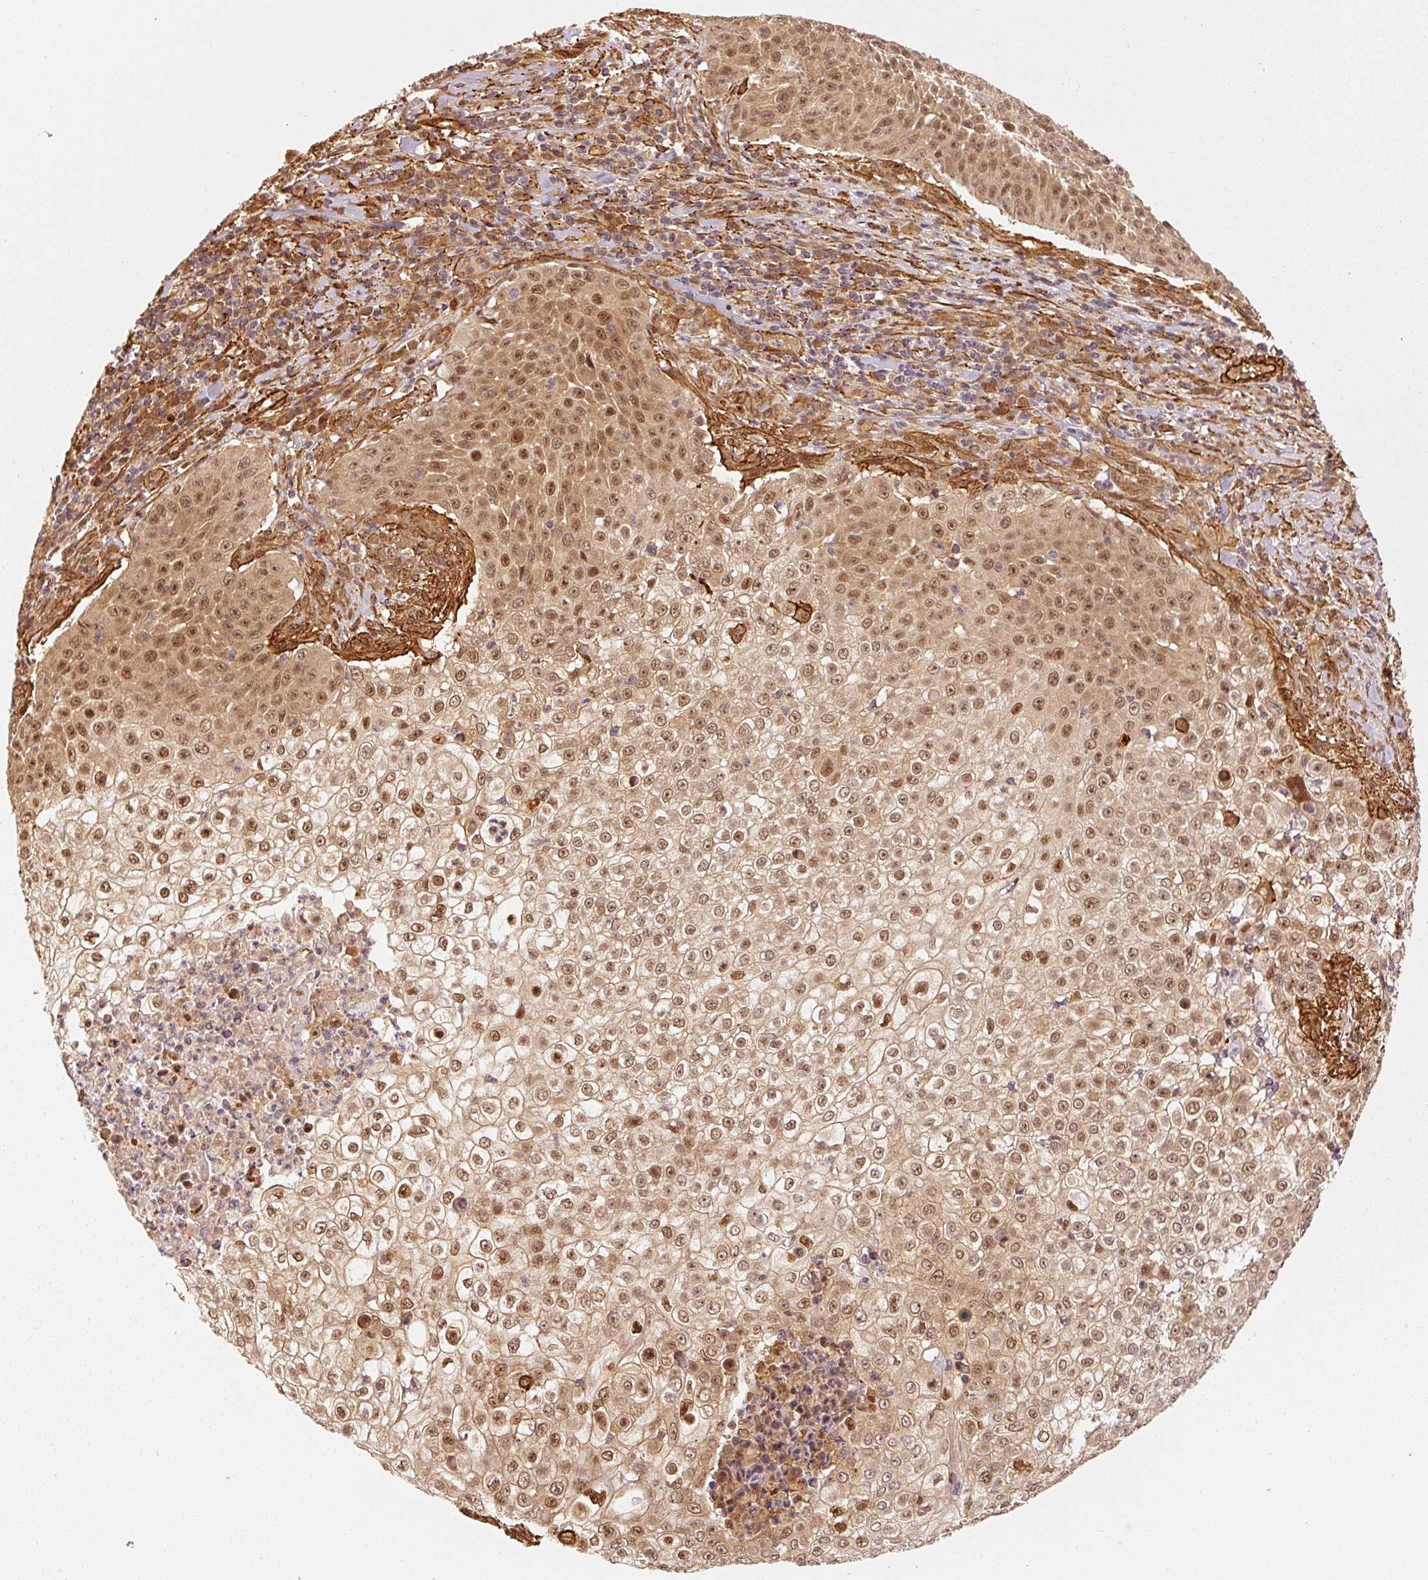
{"staining": {"intensity": "moderate", "quantity": ">75%", "location": "cytoplasmic/membranous,nuclear"}, "tissue": "skin cancer", "cell_type": "Tumor cells", "image_type": "cancer", "snomed": [{"axis": "morphology", "description": "Squamous cell carcinoma, NOS"}, {"axis": "topography", "description": "Skin"}], "caption": "A micrograph showing moderate cytoplasmic/membranous and nuclear positivity in about >75% of tumor cells in squamous cell carcinoma (skin), as visualized by brown immunohistochemical staining.", "gene": "PSMD1", "patient": {"sex": "male", "age": 24}}